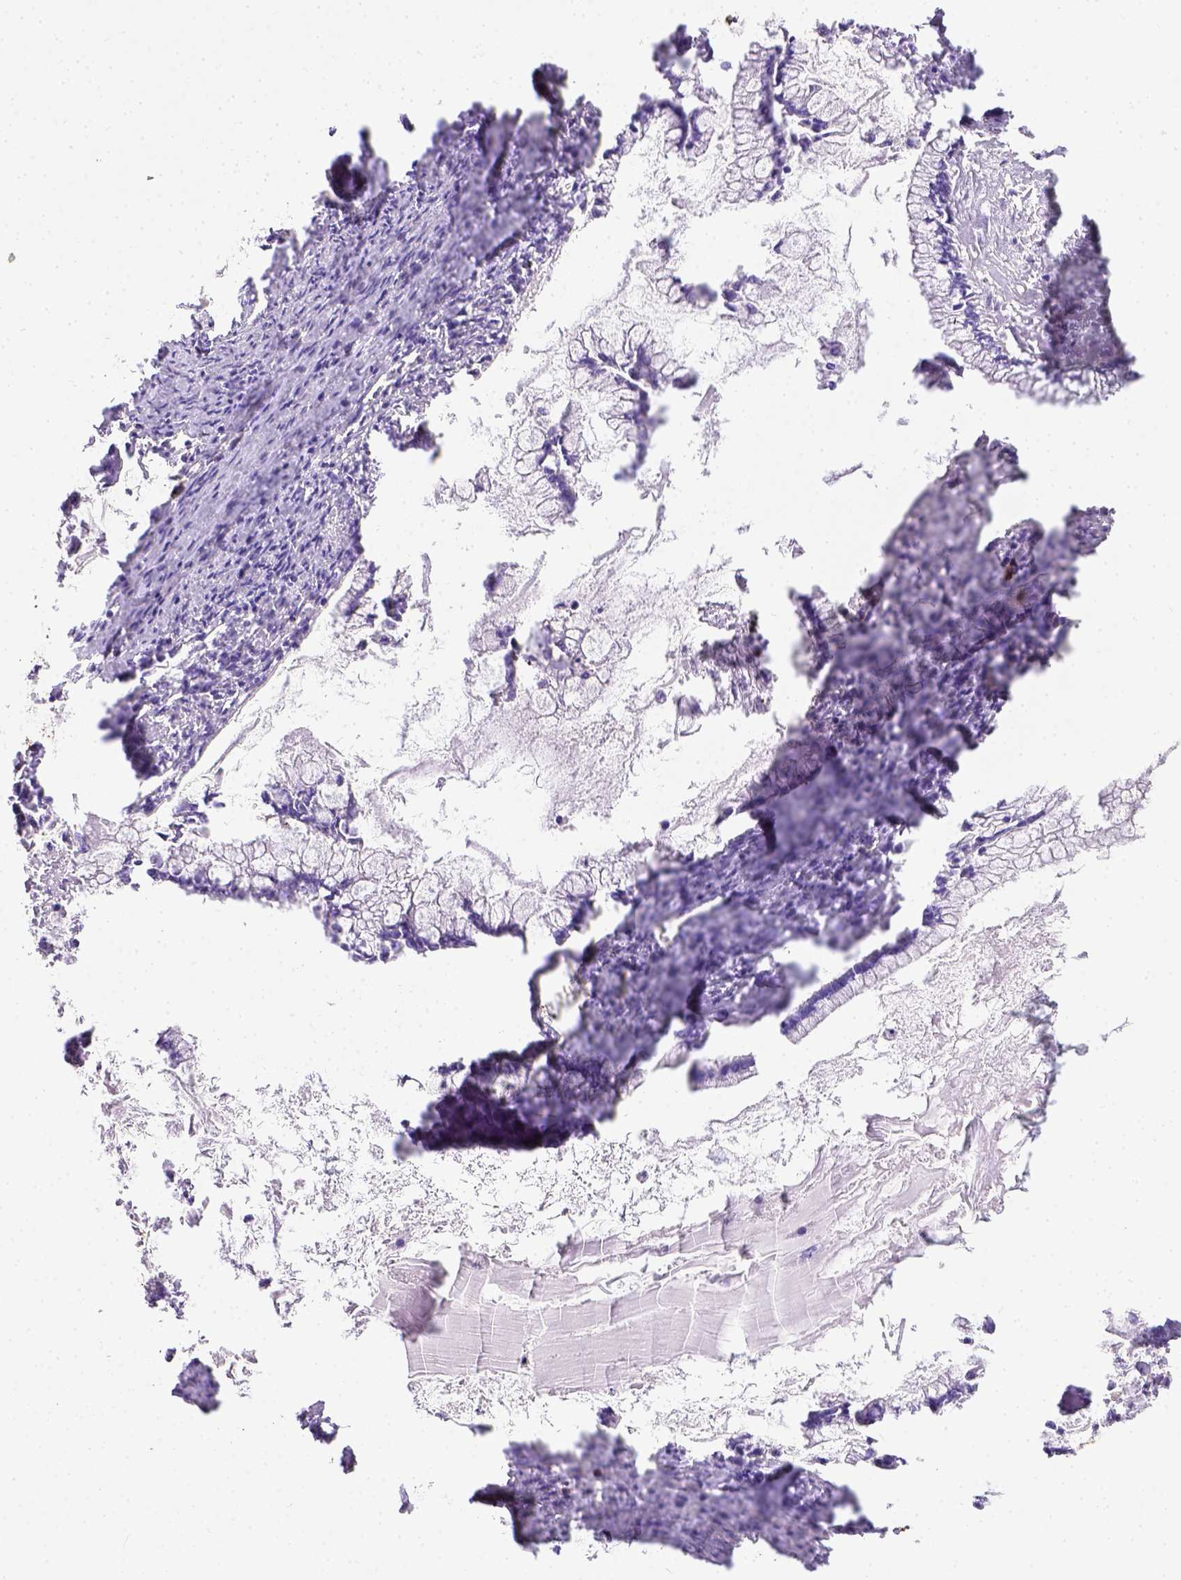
{"staining": {"intensity": "negative", "quantity": "none", "location": "none"}, "tissue": "ovarian cancer", "cell_type": "Tumor cells", "image_type": "cancer", "snomed": [{"axis": "morphology", "description": "Cystadenocarcinoma, mucinous, NOS"}, {"axis": "topography", "description": "Ovary"}], "caption": "IHC histopathology image of human mucinous cystadenocarcinoma (ovarian) stained for a protein (brown), which exhibits no staining in tumor cells.", "gene": "B3GAT1", "patient": {"sex": "female", "age": 67}}